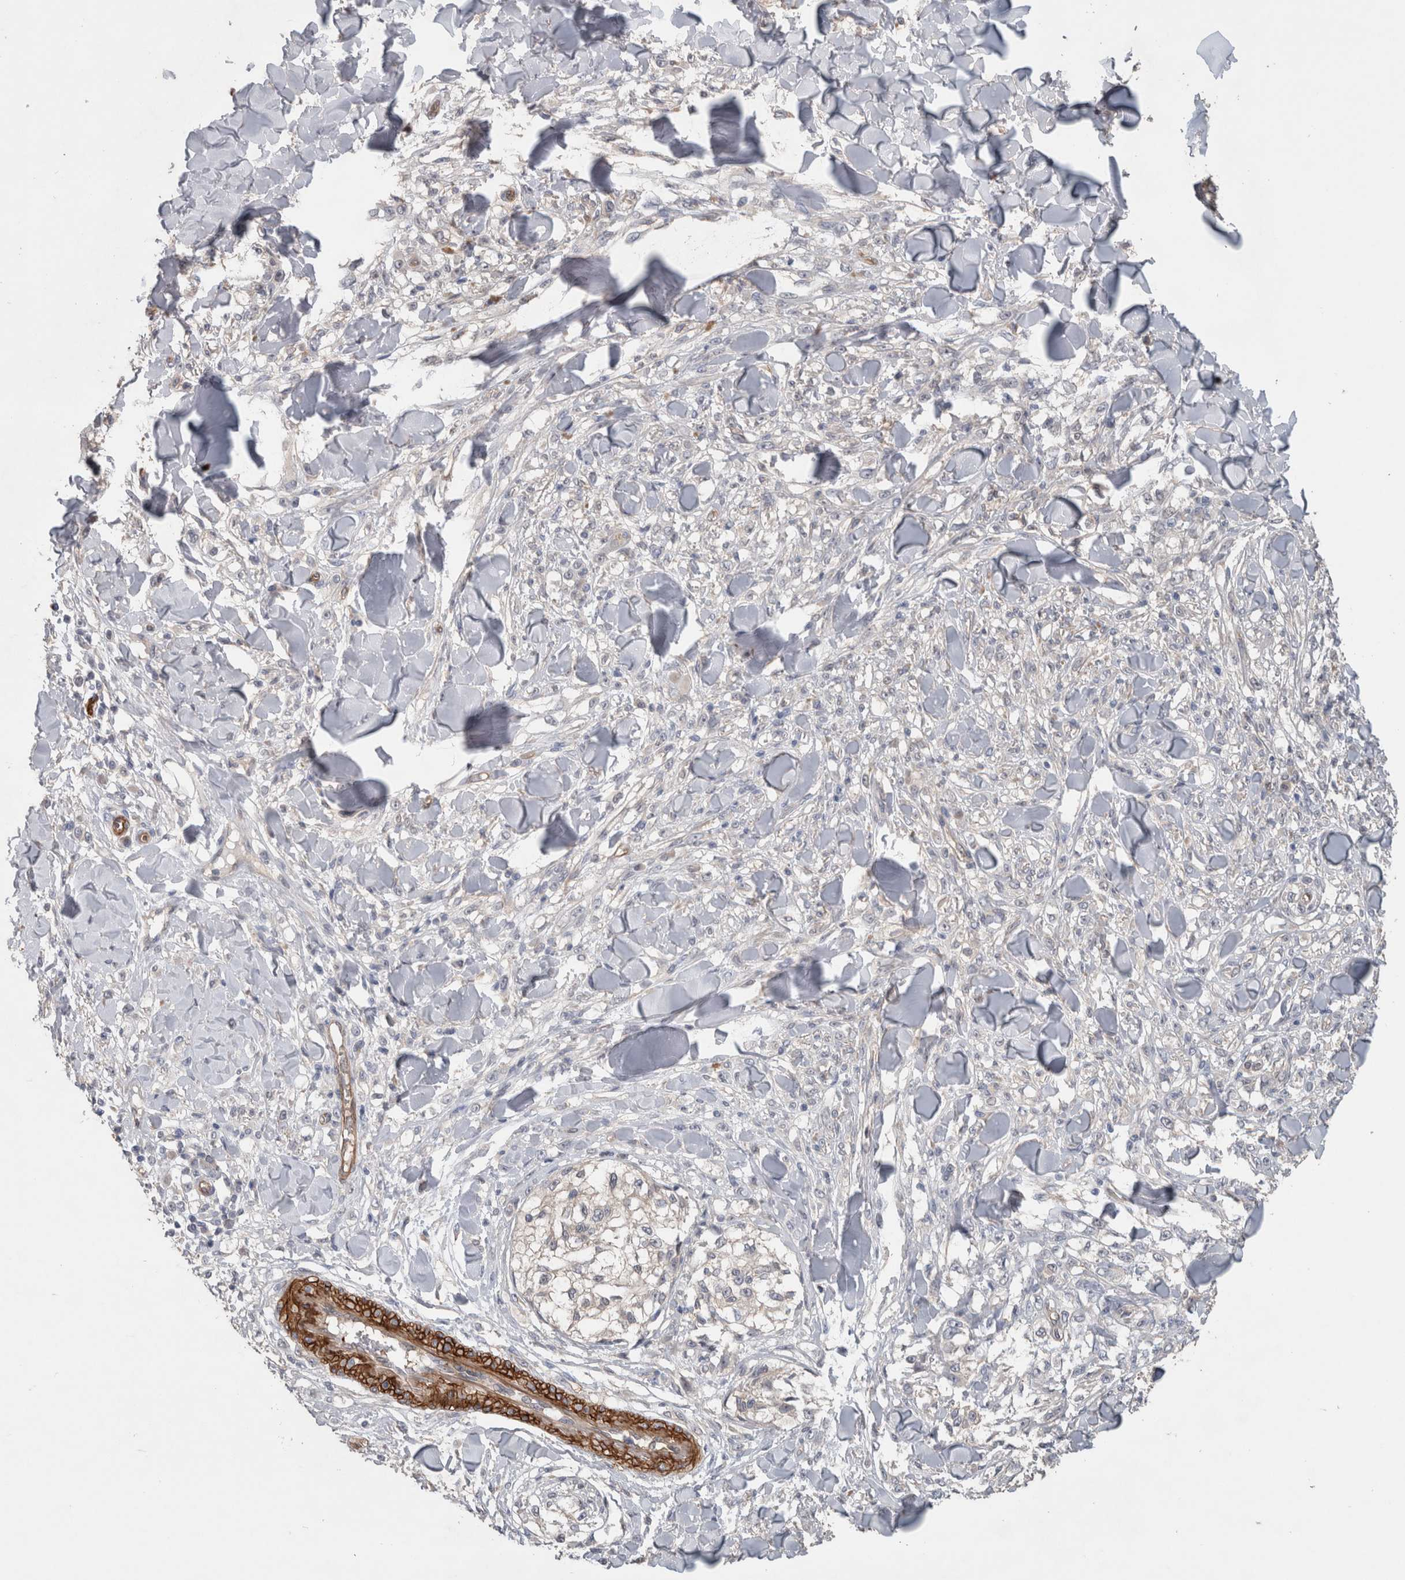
{"staining": {"intensity": "negative", "quantity": "none", "location": "none"}, "tissue": "melanoma", "cell_type": "Tumor cells", "image_type": "cancer", "snomed": [{"axis": "morphology", "description": "Malignant melanoma, NOS"}, {"axis": "topography", "description": "Skin of head"}], "caption": "There is no significant expression in tumor cells of melanoma. The staining was performed using DAB to visualize the protein expression in brown, while the nuclei were stained in blue with hematoxylin (Magnification: 20x).", "gene": "BCAM", "patient": {"sex": "male", "age": 83}}